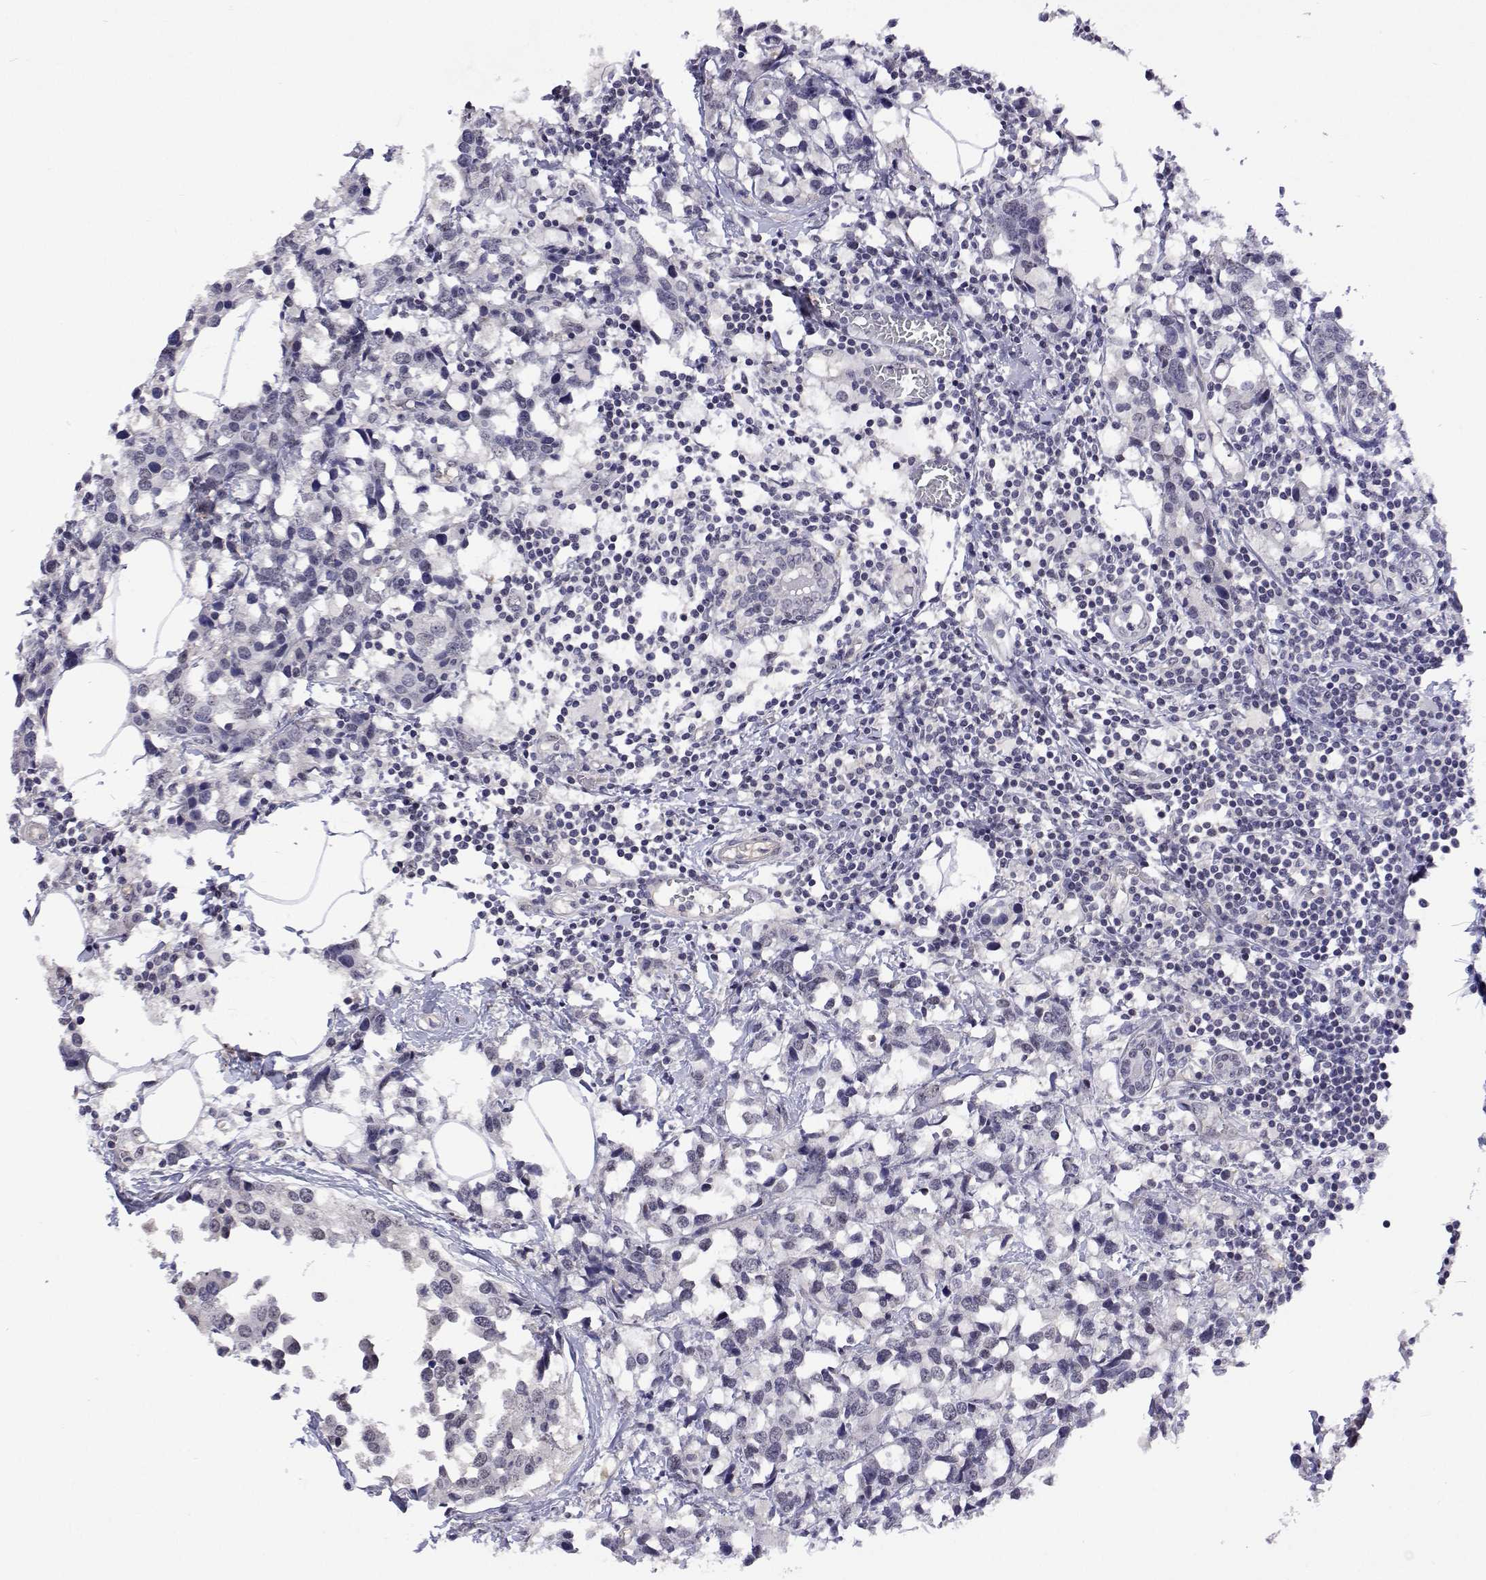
{"staining": {"intensity": "negative", "quantity": "none", "location": "none"}, "tissue": "breast cancer", "cell_type": "Tumor cells", "image_type": "cancer", "snomed": [{"axis": "morphology", "description": "Lobular carcinoma"}, {"axis": "topography", "description": "Breast"}], "caption": "DAB (3,3'-diaminobenzidine) immunohistochemical staining of human breast cancer displays no significant positivity in tumor cells.", "gene": "NHP2", "patient": {"sex": "female", "age": 59}}